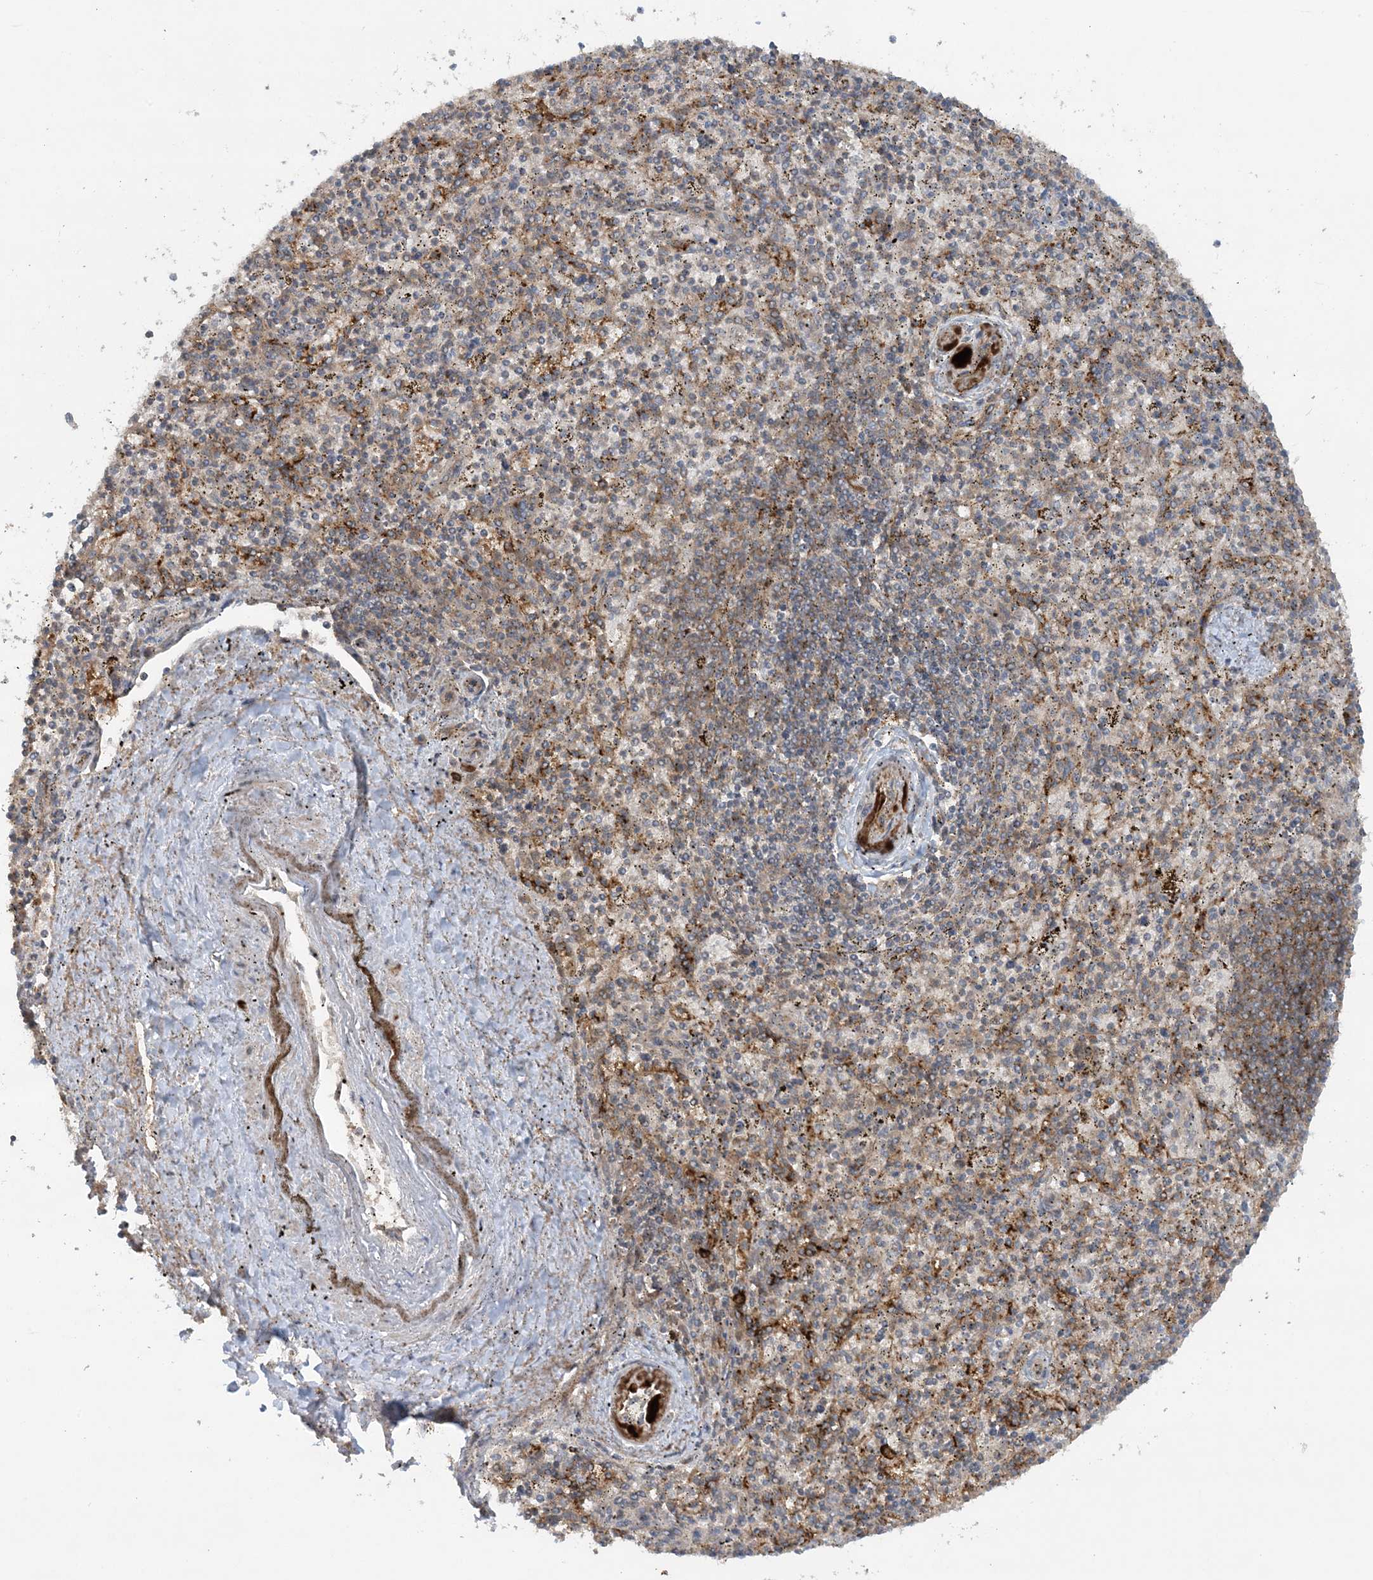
{"staining": {"intensity": "weak", "quantity": "25%-75%", "location": "cytoplasmic/membranous"}, "tissue": "spleen", "cell_type": "Cells in red pulp", "image_type": "normal", "snomed": [{"axis": "morphology", "description": "Normal tissue, NOS"}, {"axis": "topography", "description": "Spleen"}], "caption": "This photomicrograph exhibits normal spleen stained with immunohistochemistry (IHC) to label a protein in brown. The cytoplasmic/membranous of cells in red pulp show weak positivity for the protein. Nuclei are counter-stained blue.", "gene": "STAM2", "patient": {"sex": "male", "age": 72}}